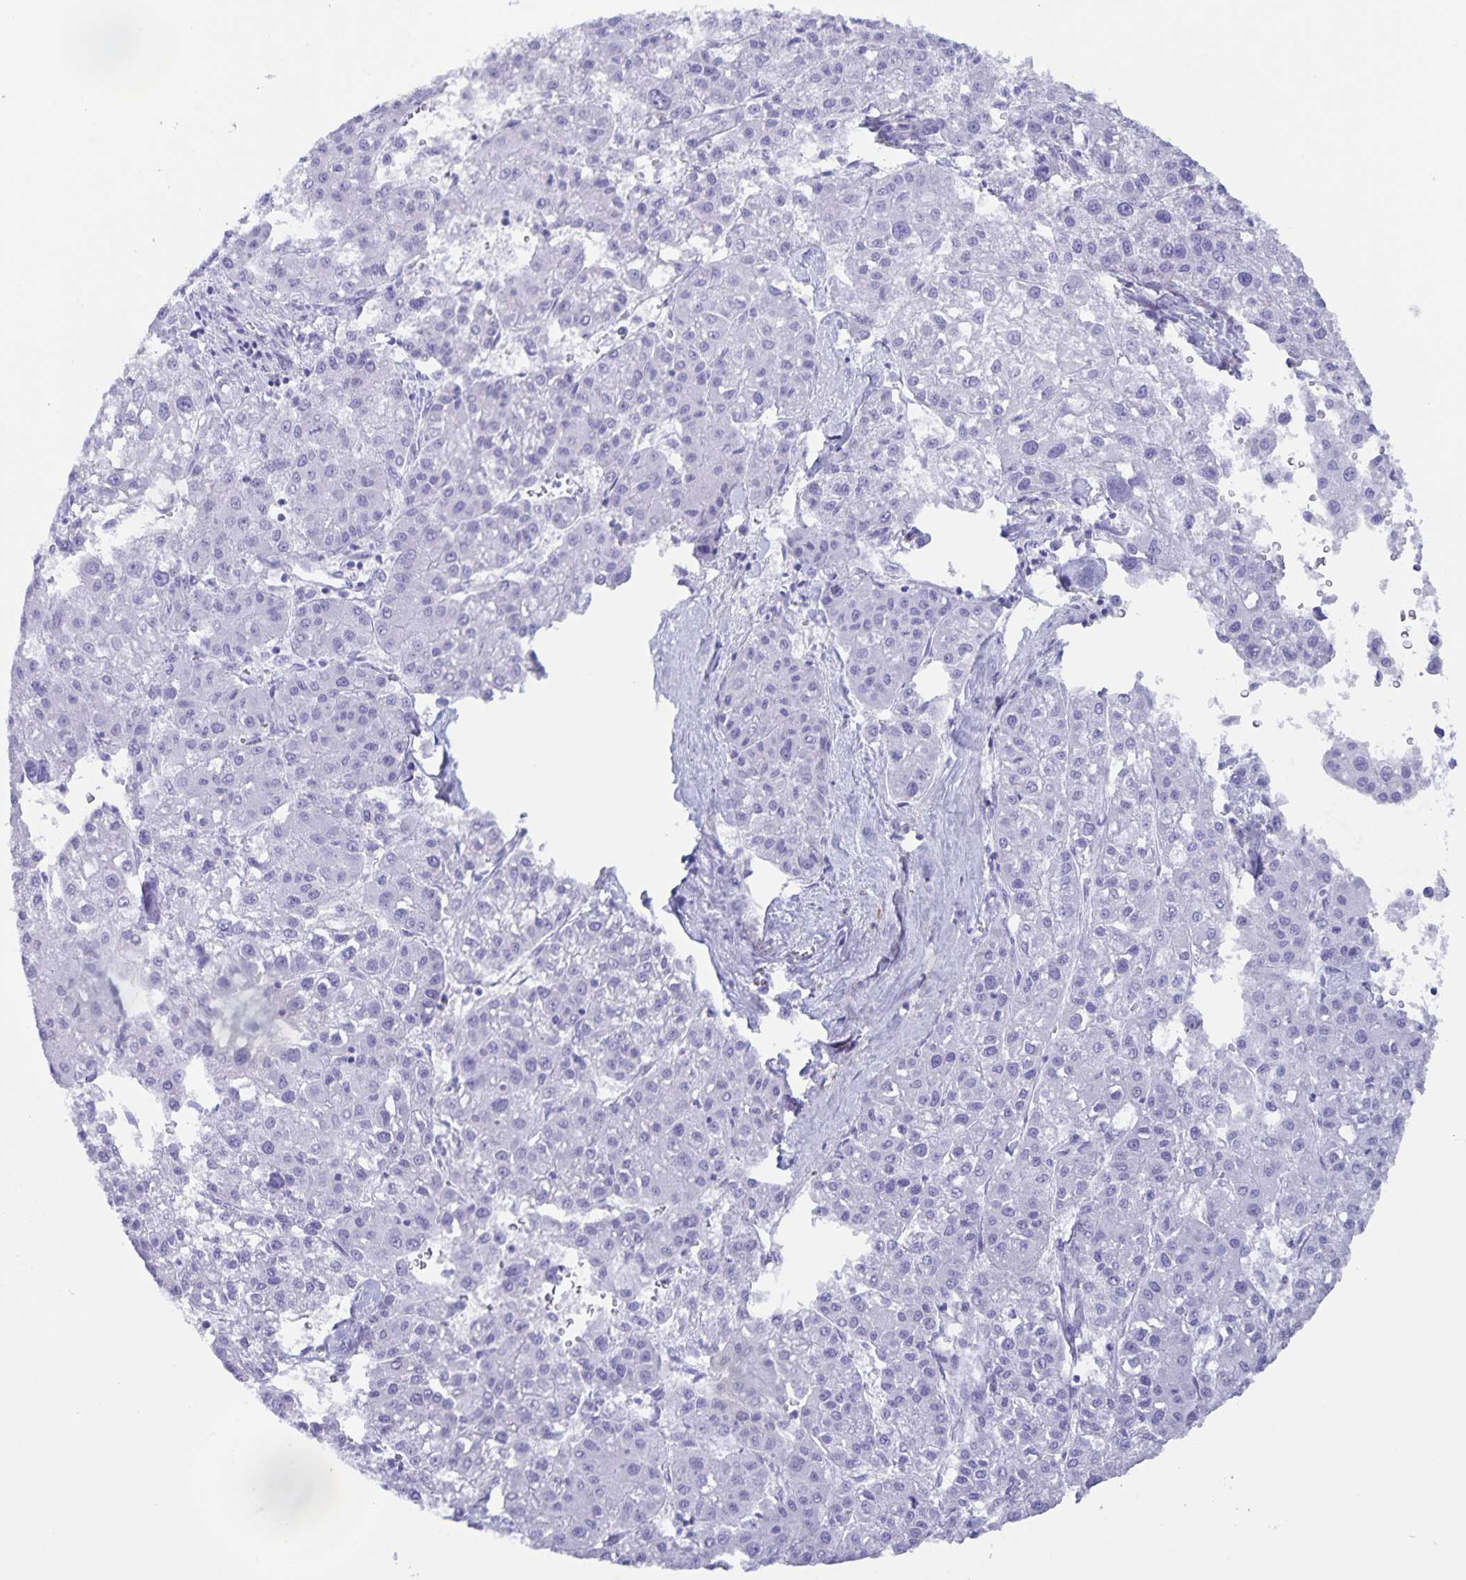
{"staining": {"intensity": "negative", "quantity": "none", "location": "none"}, "tissue": "liver cancer", "cell_type": "Tumor cells", "image_type": "cancer", "snomed": [{"axis": "morphology", "description": "Carcinoma, Hepatocellular, NOS"}, {"axis": "topography", "description": "Liver"}], "caption": "Liver cancer was stained to show a protein in brown. There is no significant expression in tumor cells. (Brightfield microscopy of DAB immunohistochemistry at high magnification).", "gene": "AQP4", "patient": {"sex": "male", "age": 73}}